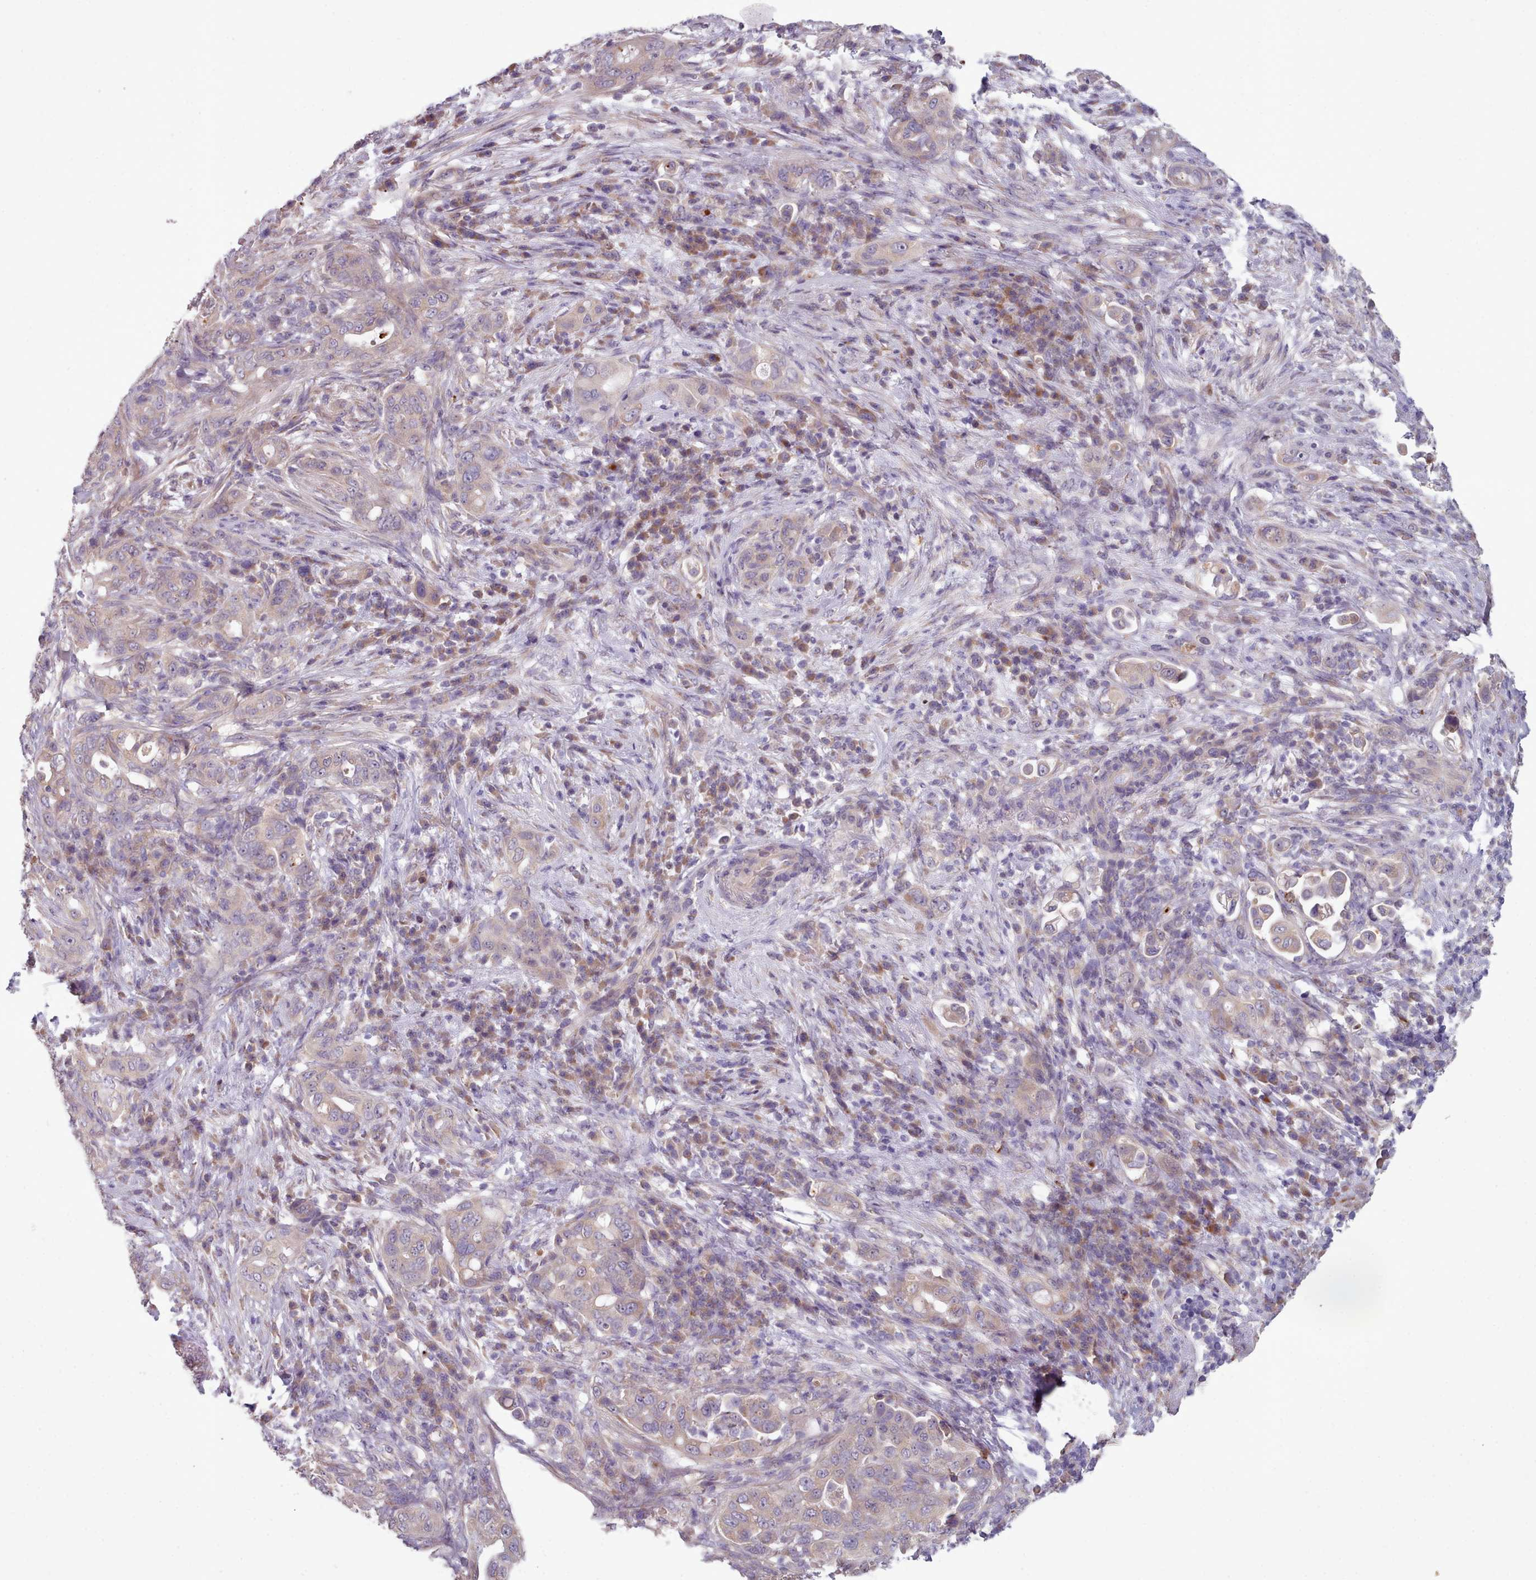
{"staining": {"intensity": "weak", "quantity": ">75%", "location": "cytoplasmic/membranous"}, "tissue": "pancreatic cancer", "cell_type": "Tumor cells", "image_type": "cancer", "snomed": [{"axis": "morphology", "description": "Adenocarcinoma, NOS"}, {"axis": "topography", "description": "Pancreas"}], "caption": "Brown immunohistochemical staining in adenocarcinoma (pancreatic) reveals weak cytoplasmic/membranous positivity in about >75% of tumor cells.", "gene": "DPF1", "patient": {"sex": "female", "age": 63}}